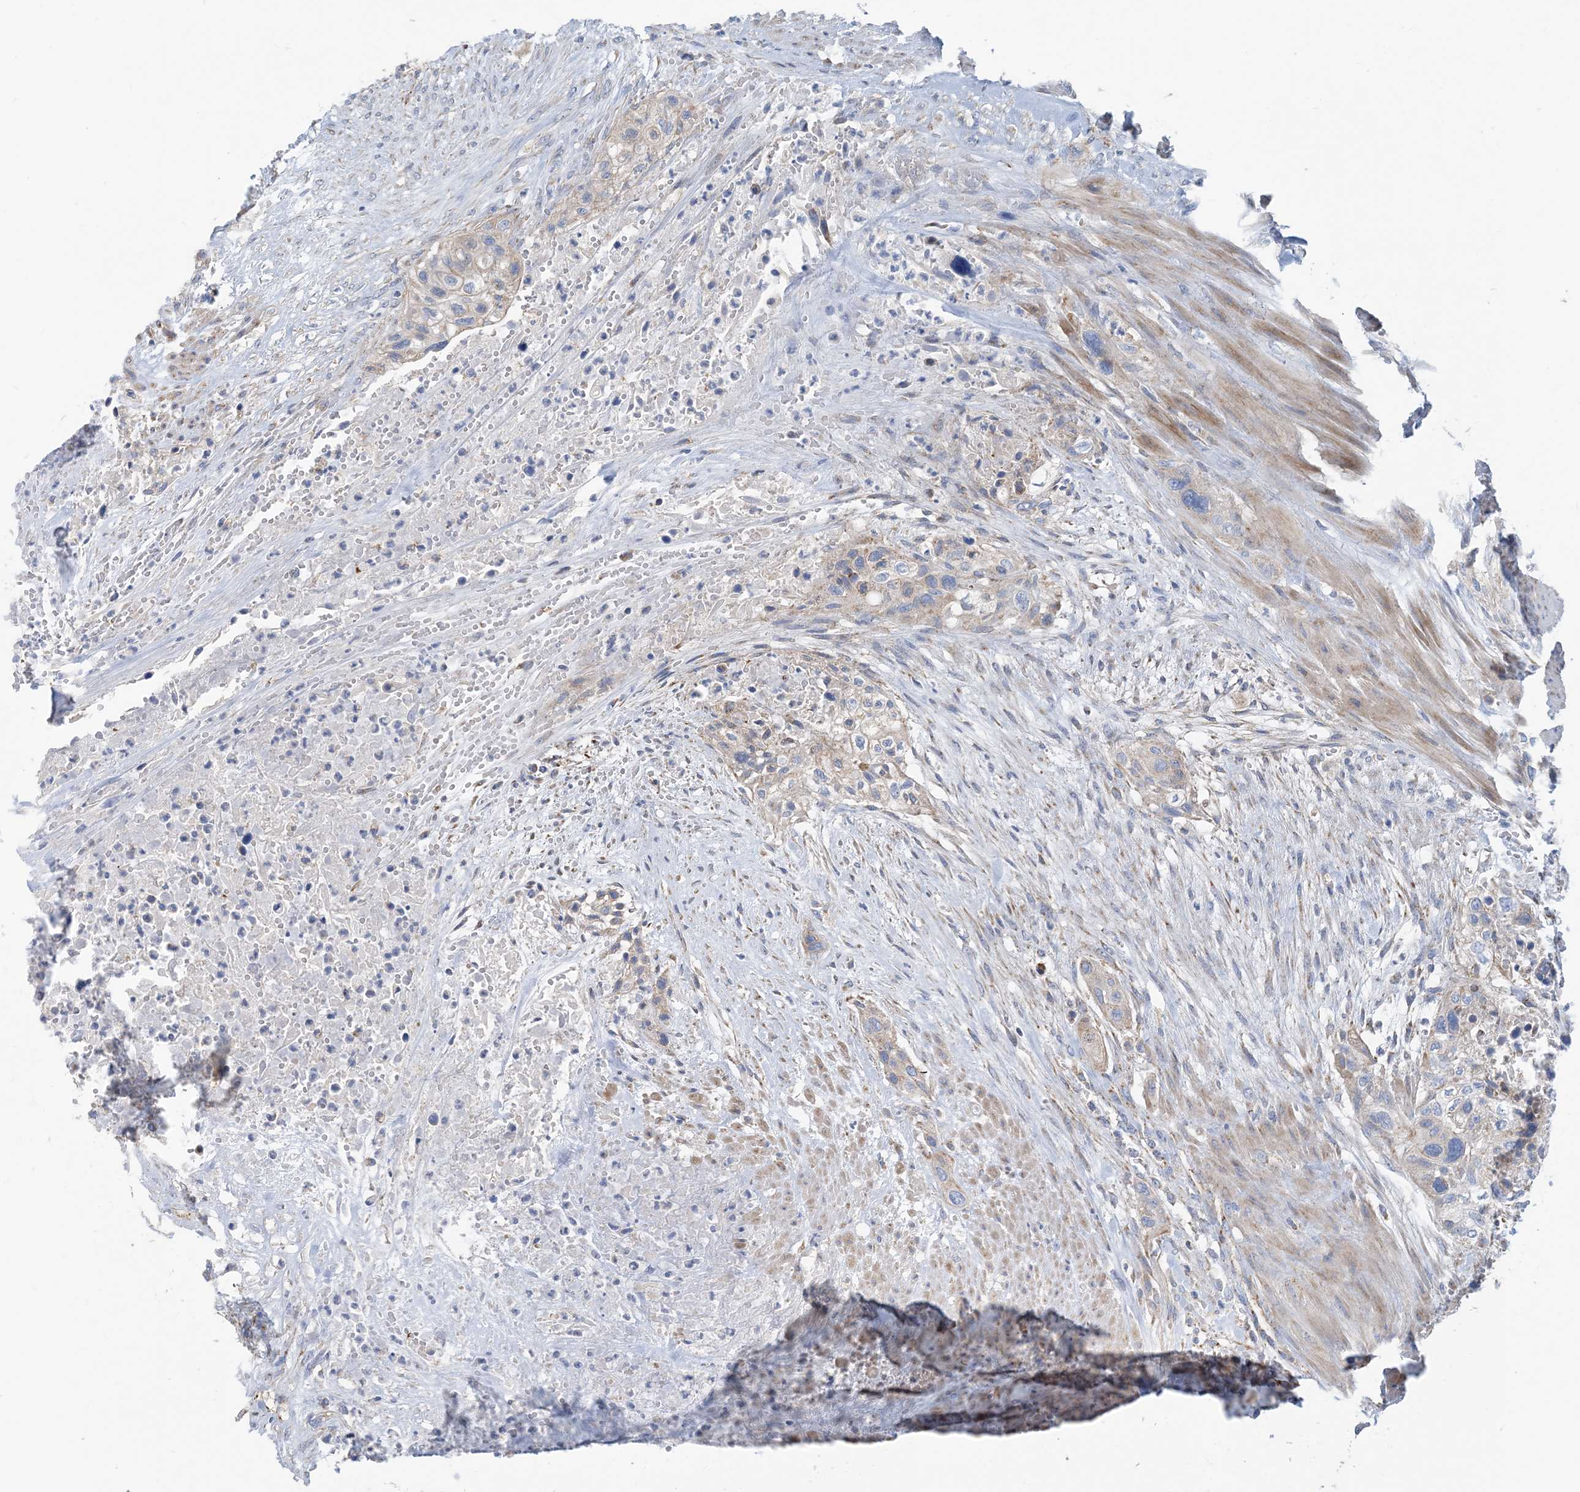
{"staining": {"intensity": "weak", "quantity": "<25%", "location": "cytoplasmic/membranous"}, "tissue": "urothelial cancer", "cell_type": "Tumor cells", "image_type": "cancer", "snomed": [{"axis": "morphology", "description": "Urothelial carcinoma, High grade"}, {"axis": "topography", "description": "Urinary bladder"}], "caption": "Immunohistochemistry (IHC) of urothelial cancer displays no positivity in tumor cells. Brightfield microscopy of immunohistochemistry stained with DAB (brown) and hematoxylin (blue), captured at high magnification.", "gene": "PHOSPHO2", "patient": {"sex": "male", "age": 35}}